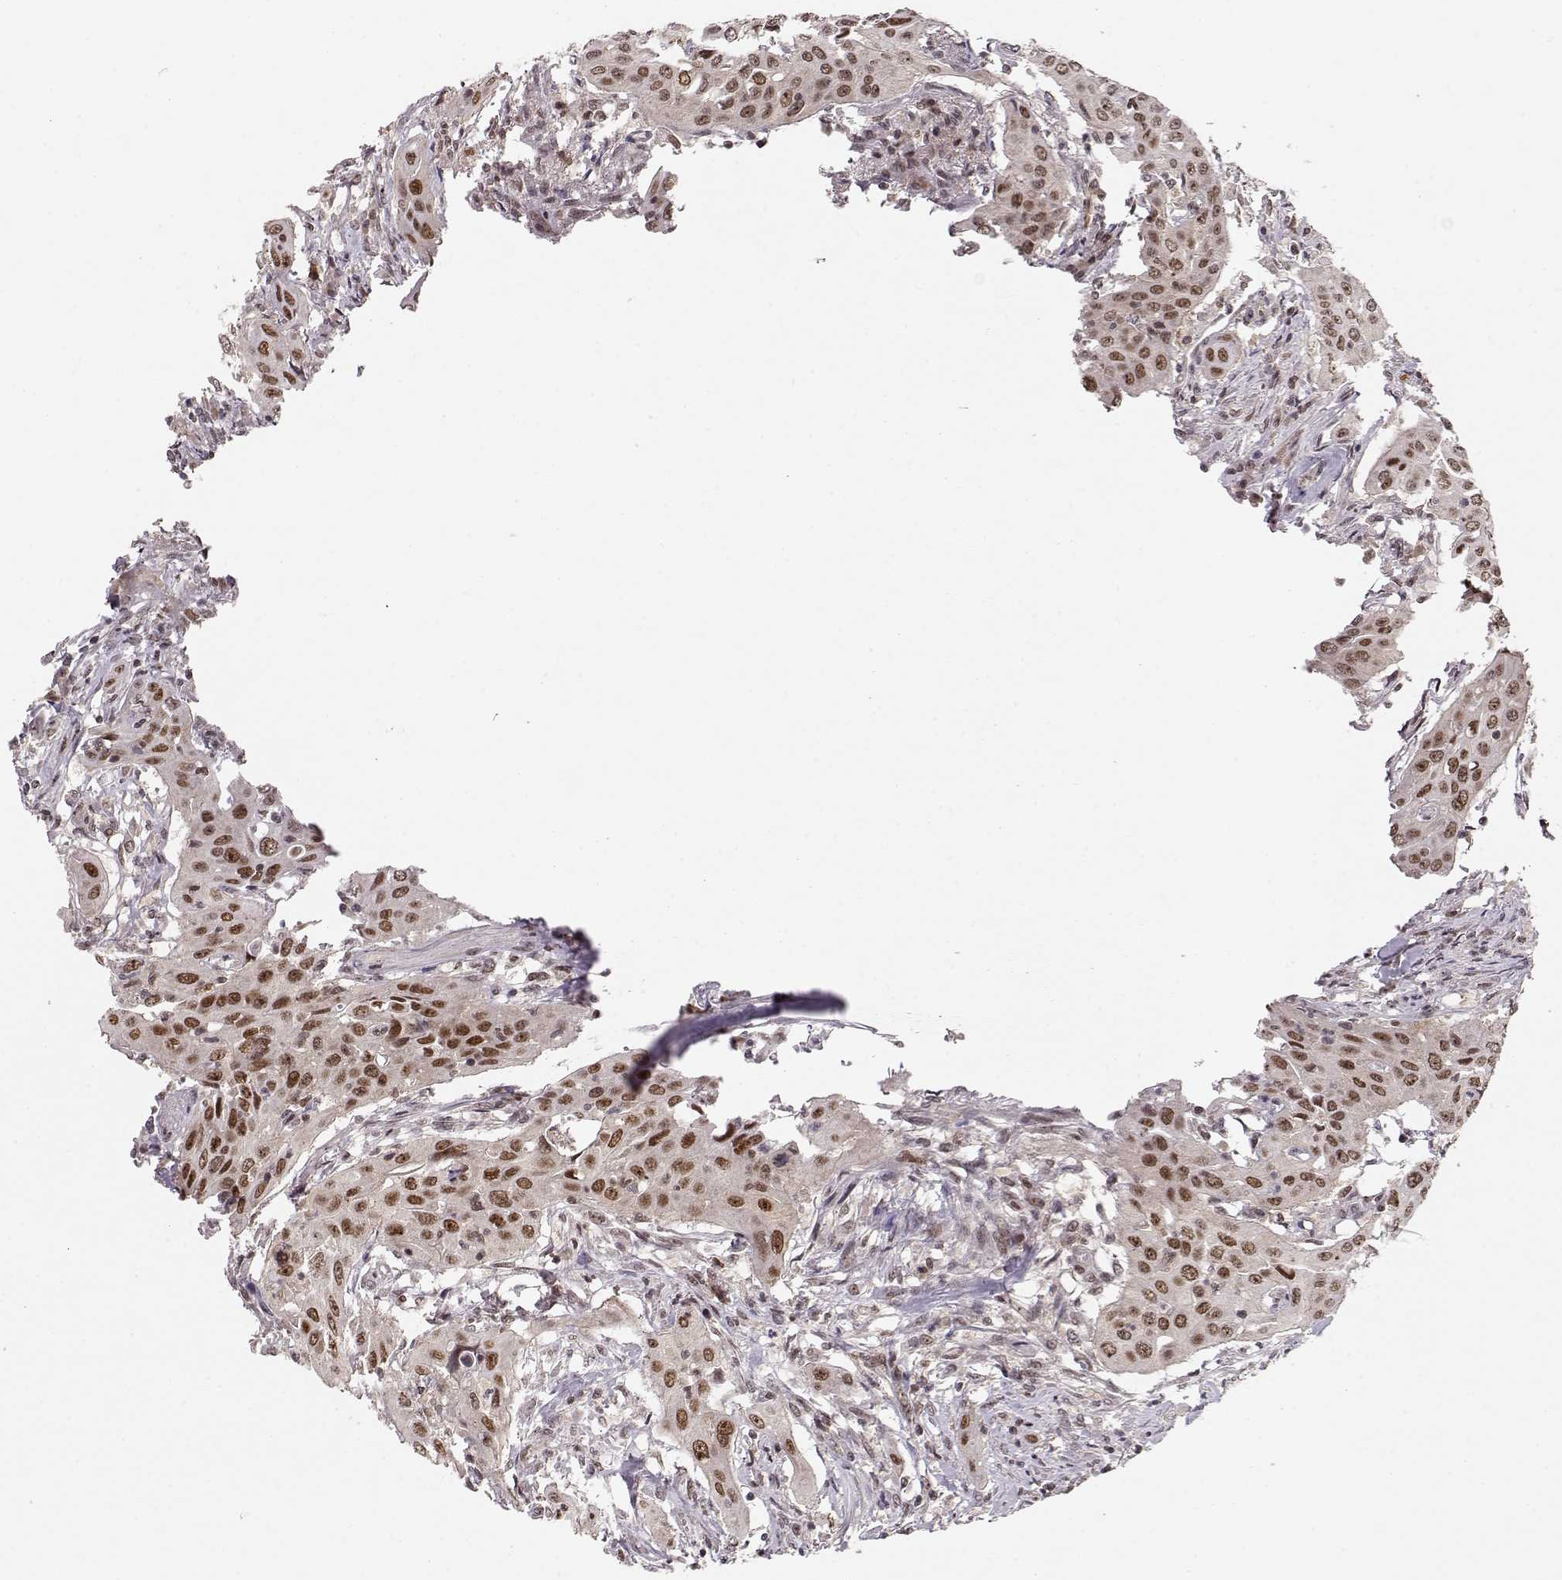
{"staining": {"intensity": "strong", "quantity": "25%-75%", "location": "nuclear"}, "tissue": "urothelial cancer", "cell_type": "Tumor cells", "image_type": "cancer", "snomed": [{"axis": "morphology", "description": "Urothelial carcinoma, High grade"}, {"axis": "topography", "description": "Urinary bladder"}], "caption": "Strong nuclear protein expression is identified in about 25%-75% of tumor cells in urothelial cancer.", "gene": "CSNK2A1", "patient": {"sex": "male", "age": 82}}